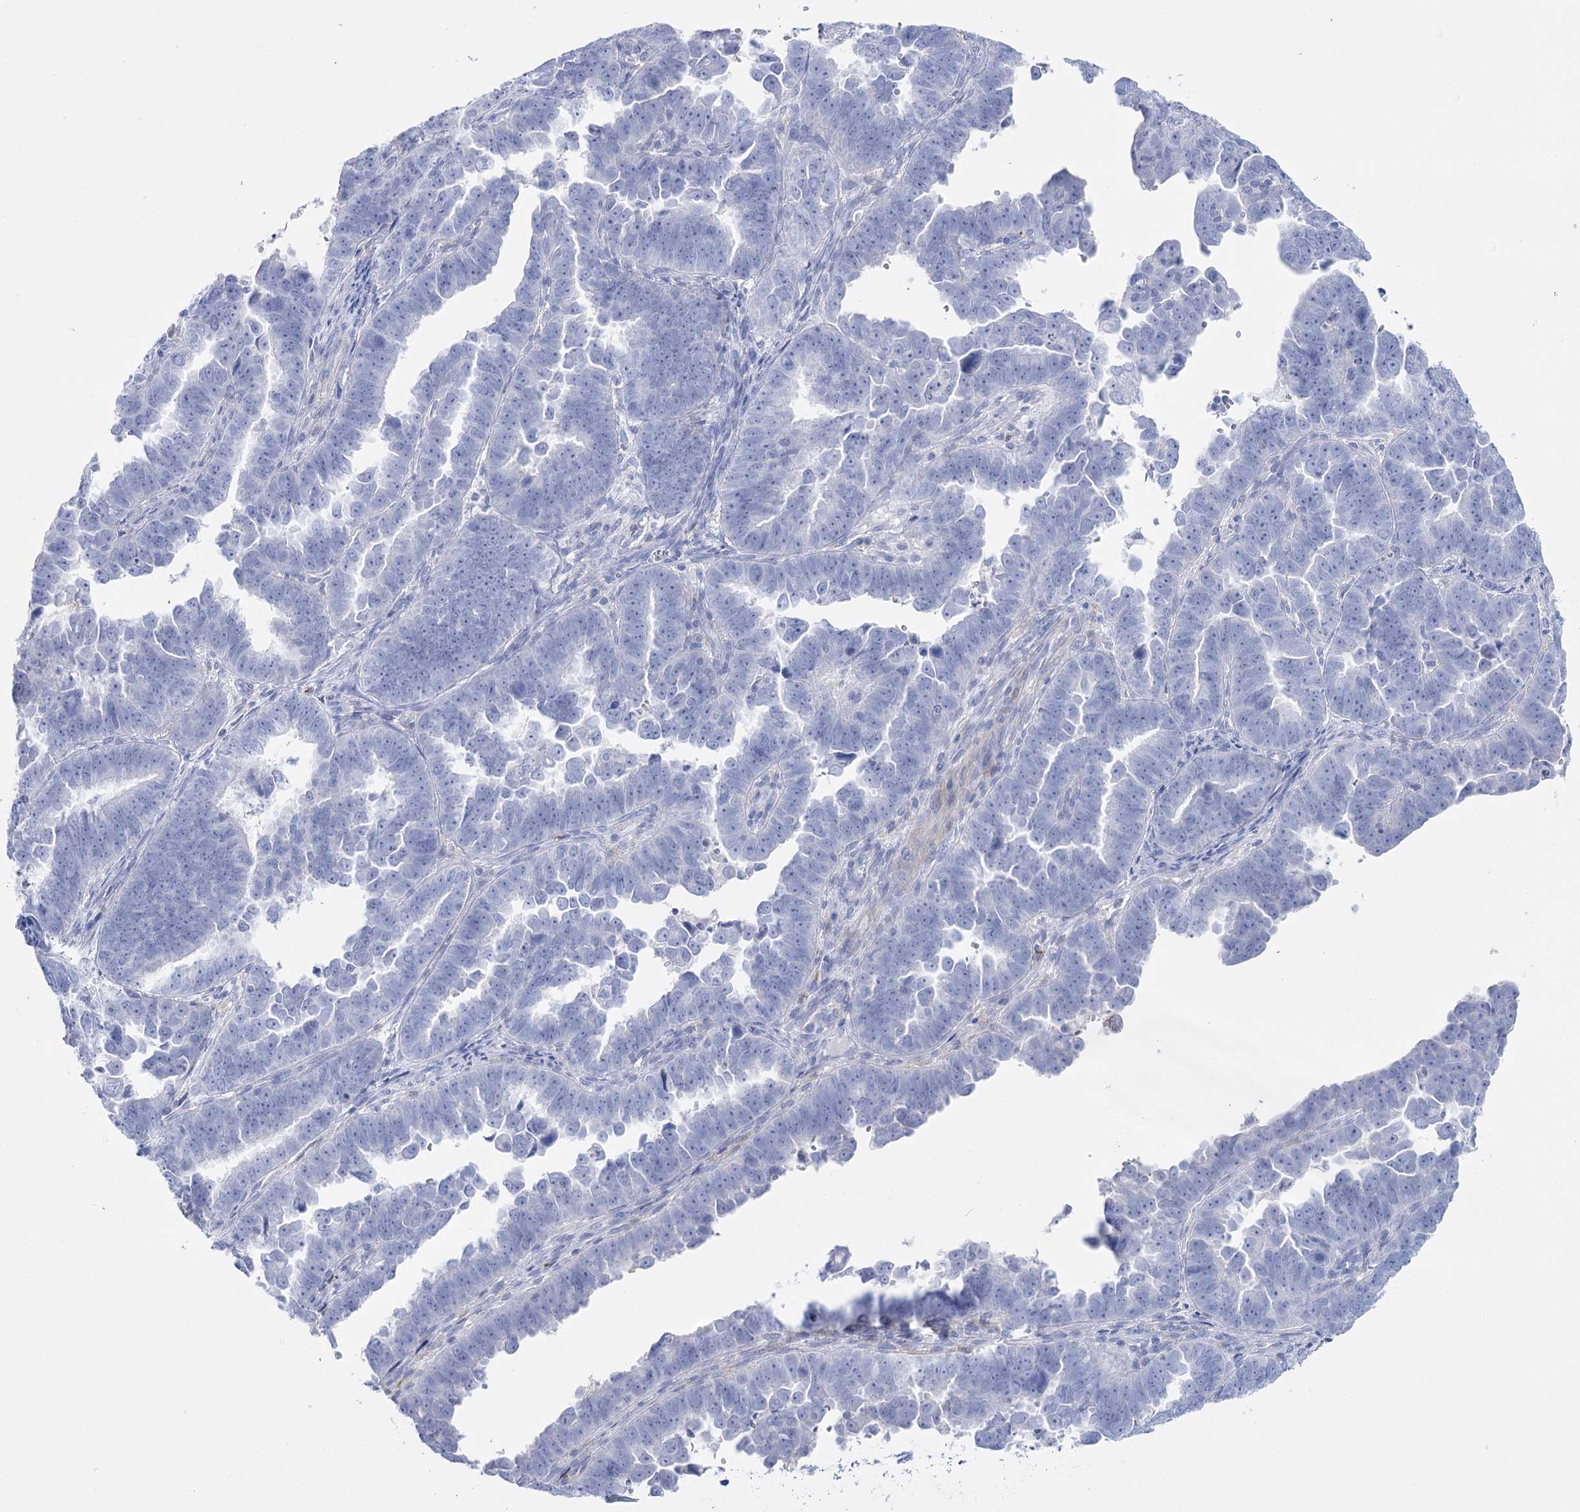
{"staining": {"intensity": "negative", "quantity": "none", "location": "none"}, "tissue": "endometrial cancer", "cell_type": "Tumor cells", "image_type": "cancer", "snomed": [{"axis": "morphology", "description": "Adenocarcinoma, NOS"}, {"axis": "topography", "description": "Endometrium"}], "caption": "Adenocarcinoma (endometrial) stained for a protein using immunohistochemistry reveals no expression tumor cells.", "gene": "PCDHA1", "patient": {"sex": "female", "age": 75}}